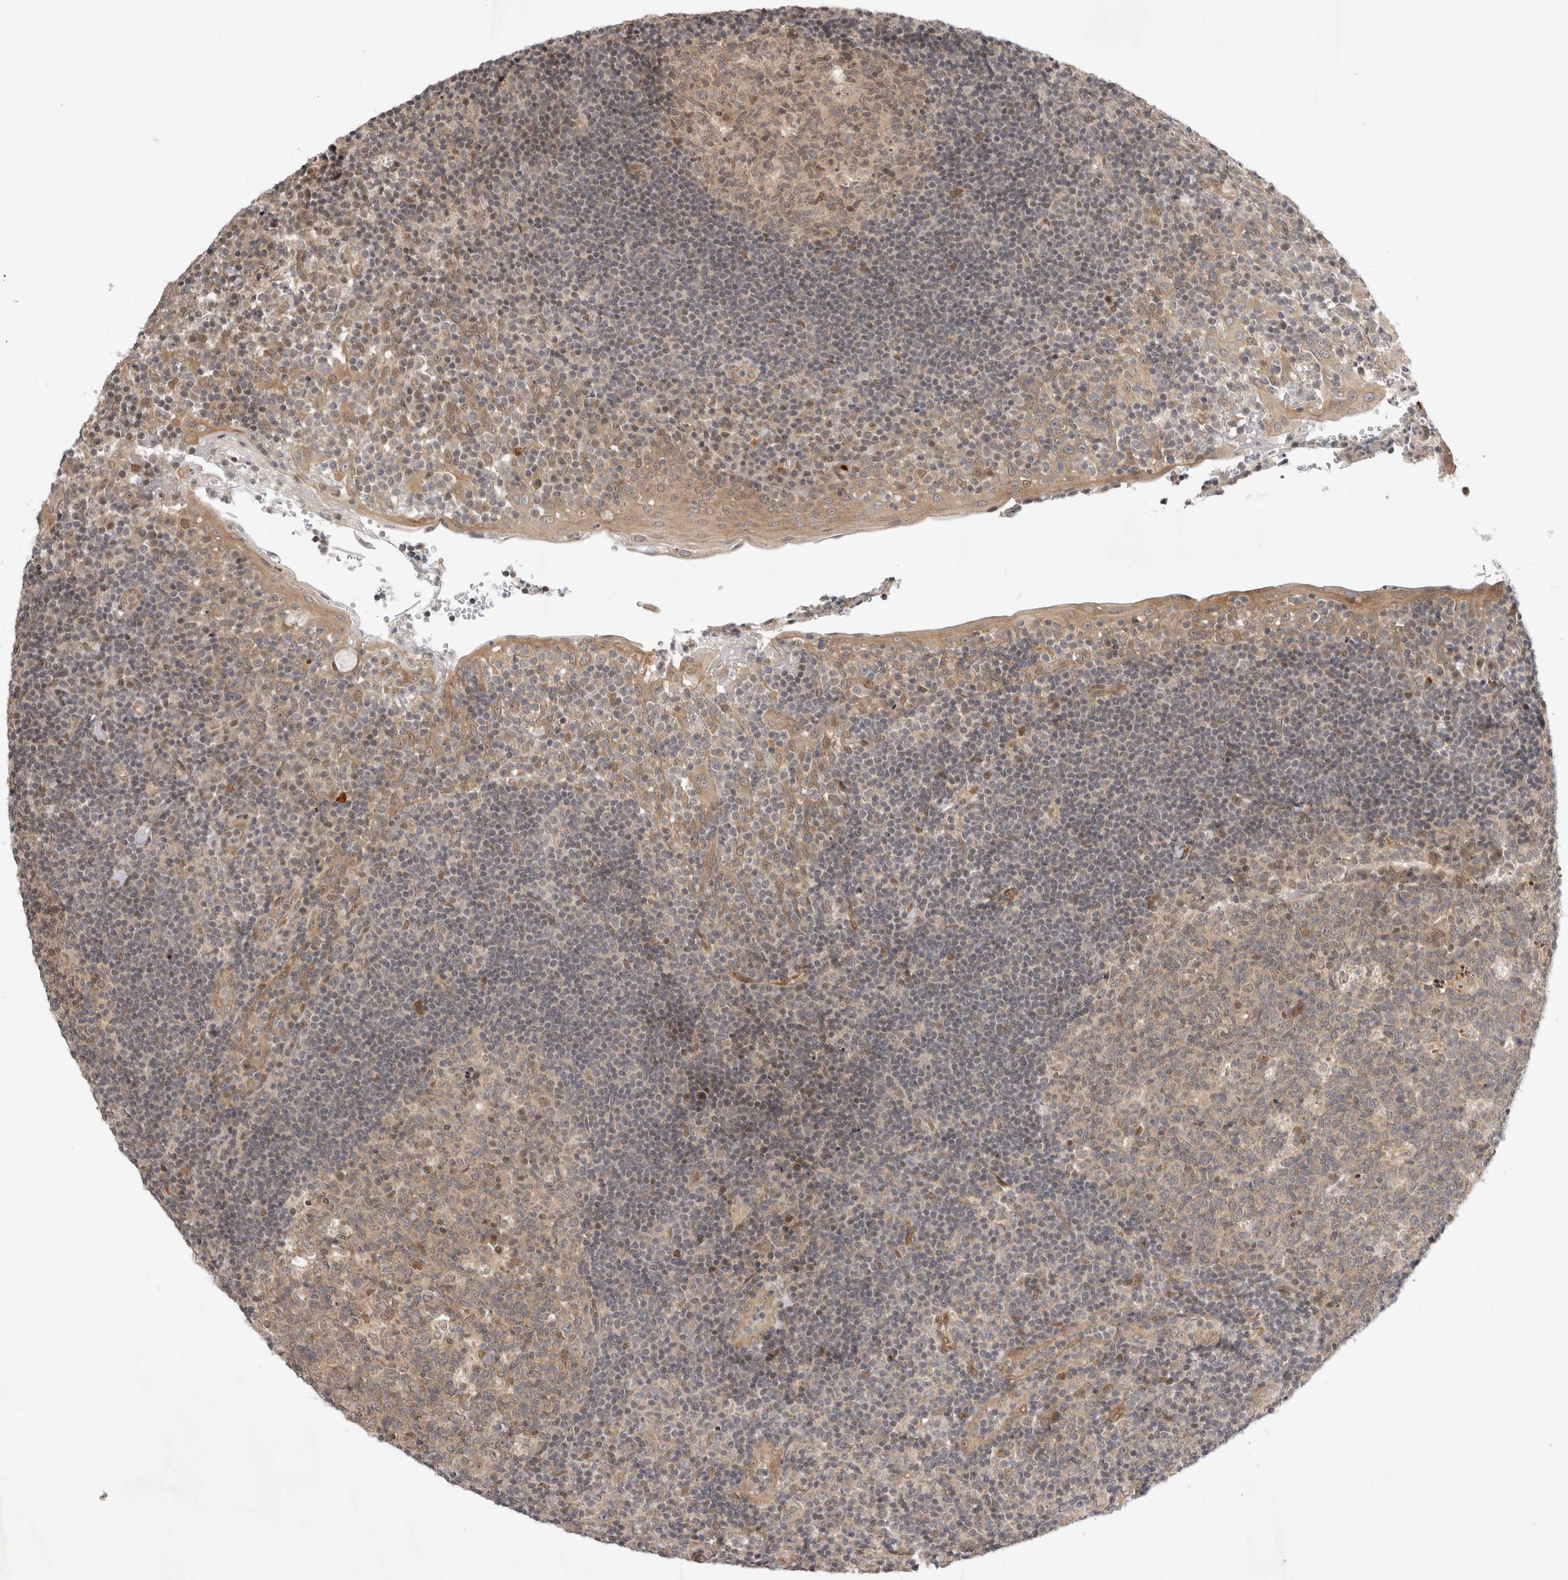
{"staining": {"intensity": "weak", "quantity": "<25%", "location": "nuclear"}, "tissue": "tonsil", "cell_type": "Germinal center cells", "image_type": "normal", "snomed": [{"axis": "morphology", "description": "Normal tissue, NOS"}, {"axis": "topography", "description": "Tonsil"}], "caption": "IHC micrograph of normal tonsil: human tonsil stained with DAB (3,3'-diaminobenzidine) reveals no significant protein positivity in germinal center cells.", "gene": "ZNF318", "patient": {"sex": "female", "age": 40}}